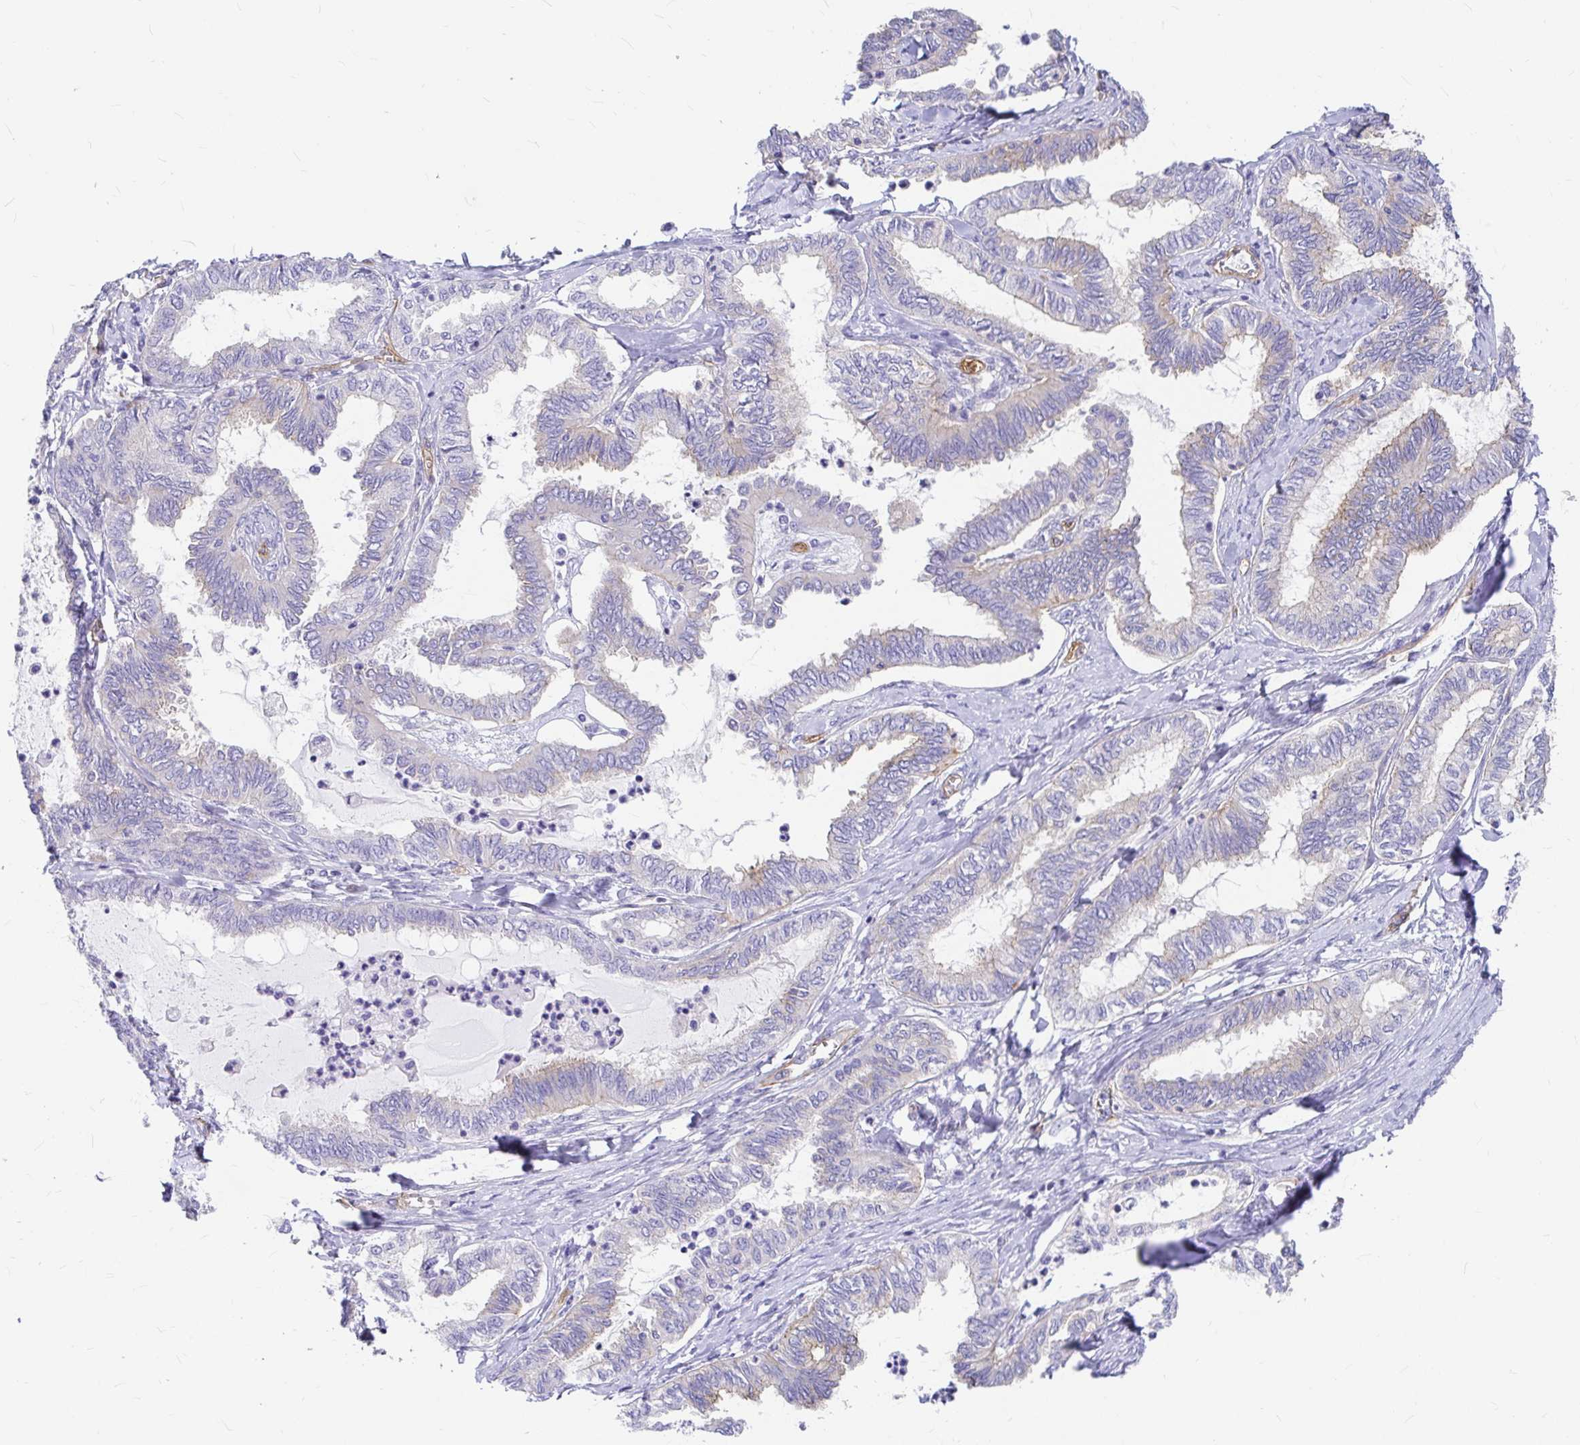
{"staining": {"intensity": "negative", "quantity": "none", "location": "none"}, "tissue": "ovarian cancer", "cell_type": "Tumor cells", "image_type": "cancer", "snomed": [{"axis": "morphology", "description": "Carcinoma, endometroid"}, {"axis": "topography", "description": "Ovary"}], "caption": "Immunohistochemistry (IHC) micrograph of neoplastic tissue: ovarian cancer (endometroid carcinoma) stained with DAB (3,3'-diaminobenzidine) demonstrates no significant protein expression in tumor cells.", "gene": "MYO1B", "patient": {"sex": "female", "age": 70}}